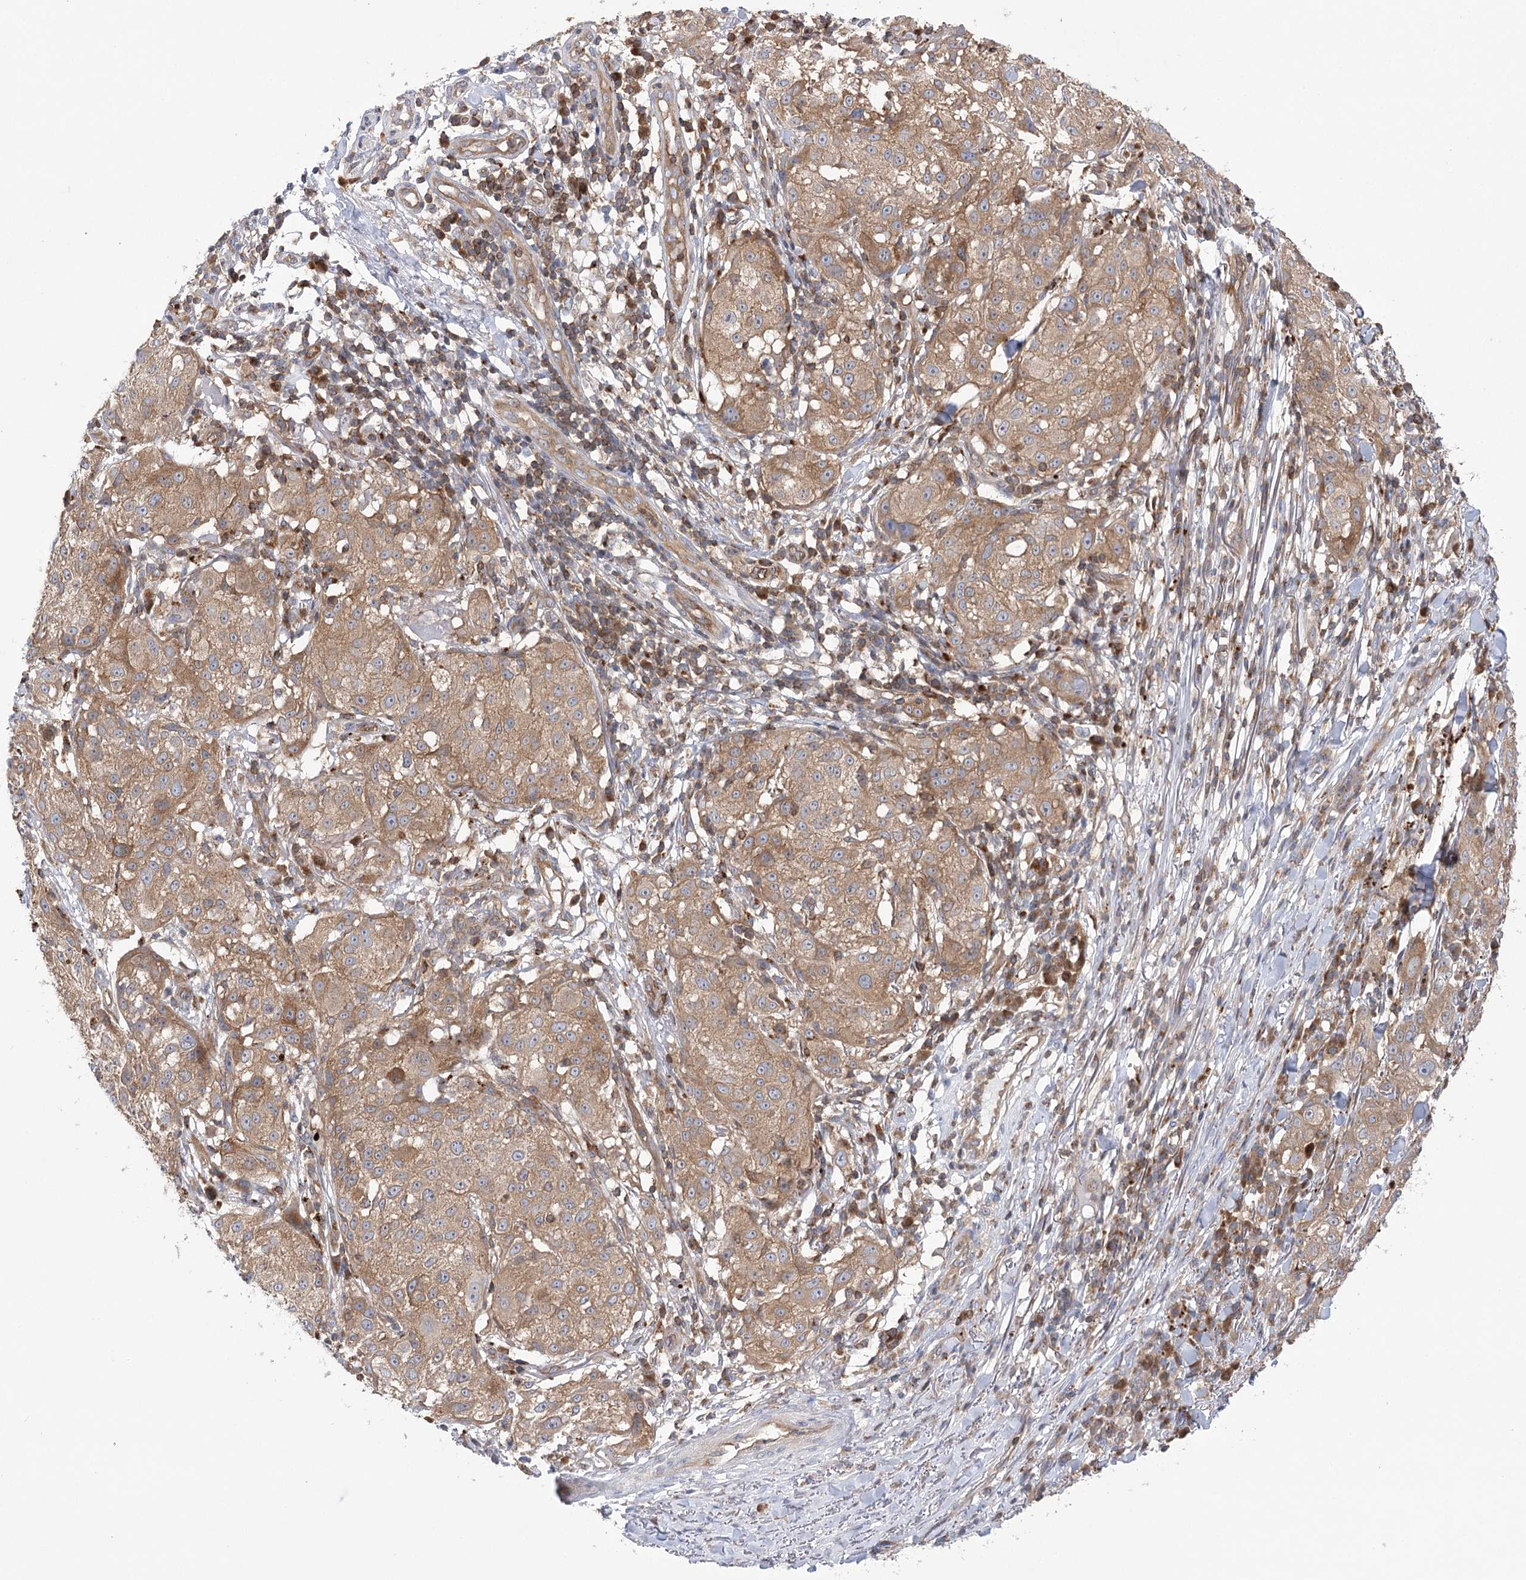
{"staining": {"intensity": "weak", "quantity": ">75%", "location": "cytoplasmic/membranous"}, "tissue": "melanoma", "cell_type": "Tumor cells", "image_type": "cancer", "snomed": [{"axis": "morphology", "description": "Necrosis, NOS"}, {"axis": "morphology", "description": "Malignant melanoma, NOS"}, {"axis": "topography", "description": "Skin"}], "caption": "Immunohistochemical staining of melanoma exhibits weak cytoplasmic/membranous protein positivity in approximately >75% of tumor cells.", "gene": "VPS37B", "patient": {"sex": "female", "age": 87}}